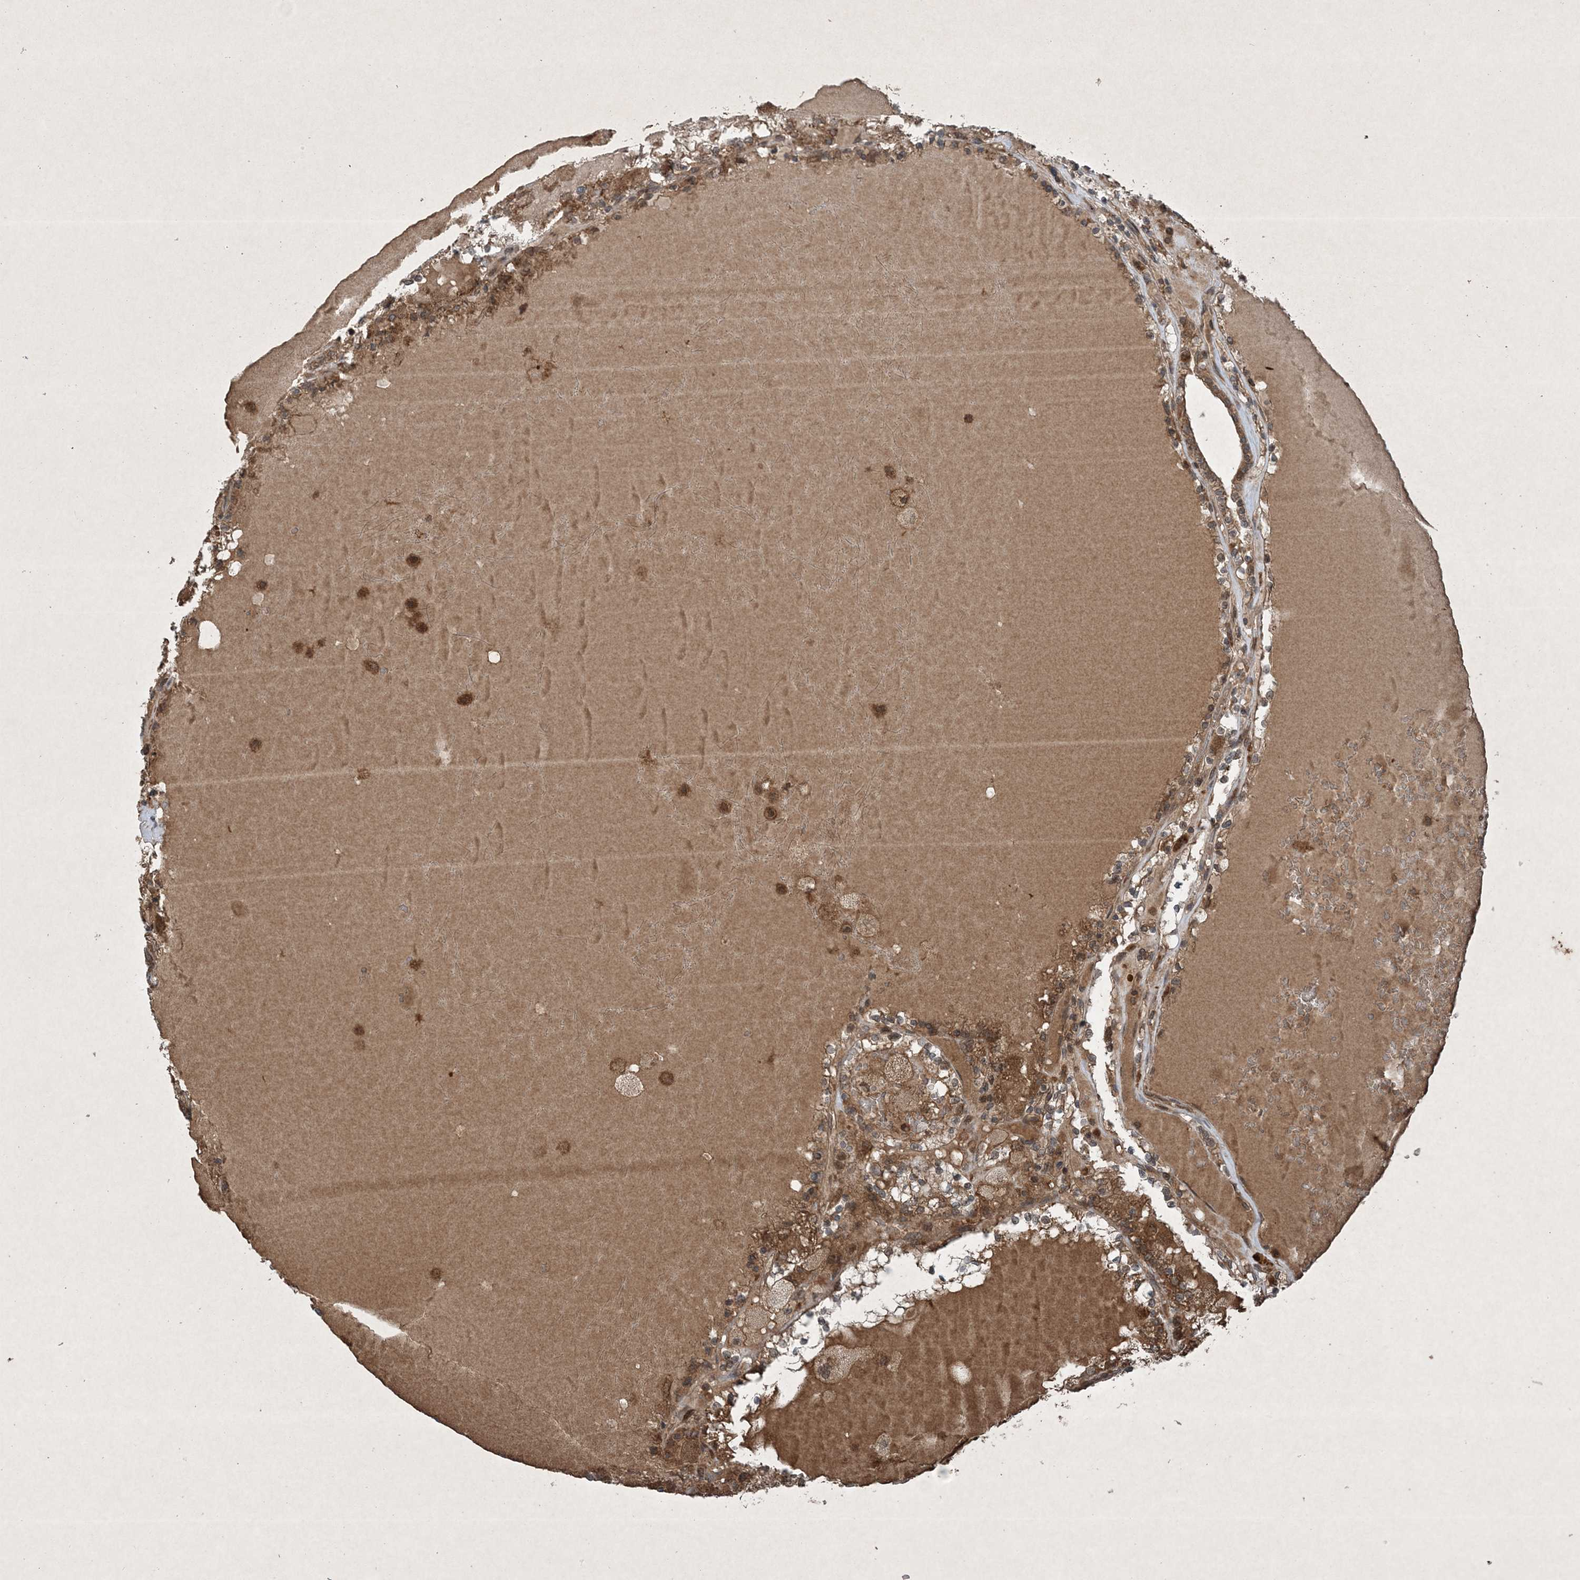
{"staining": {"intensity": "moderate", "quantity": ">75%", "location": "cytoplasmic/membranous"}, "tissue": "renal cancer", "cell_type": "Tumor cells", "image_type": "cancer", "snomed": [{"axis": "morphology", "description": "Adenocarcinoma, NOS"}, {"axis": "topography", "description": "Kidney"}], "caption": "Immunohistochemistry staining of renal adenocarcinoma, which shows medium levels of moderate cytoplasmic/membranous staining in about >75% of tumor cells indicating moderate cytoplasmic/membranous protein positivity. The staining was performed using DAB (brown) for protein detection and nuclei were counterstained in hematoxylin (blue).", "gene": "GNG5", "patient": {"sex": "female", "age": 56}}